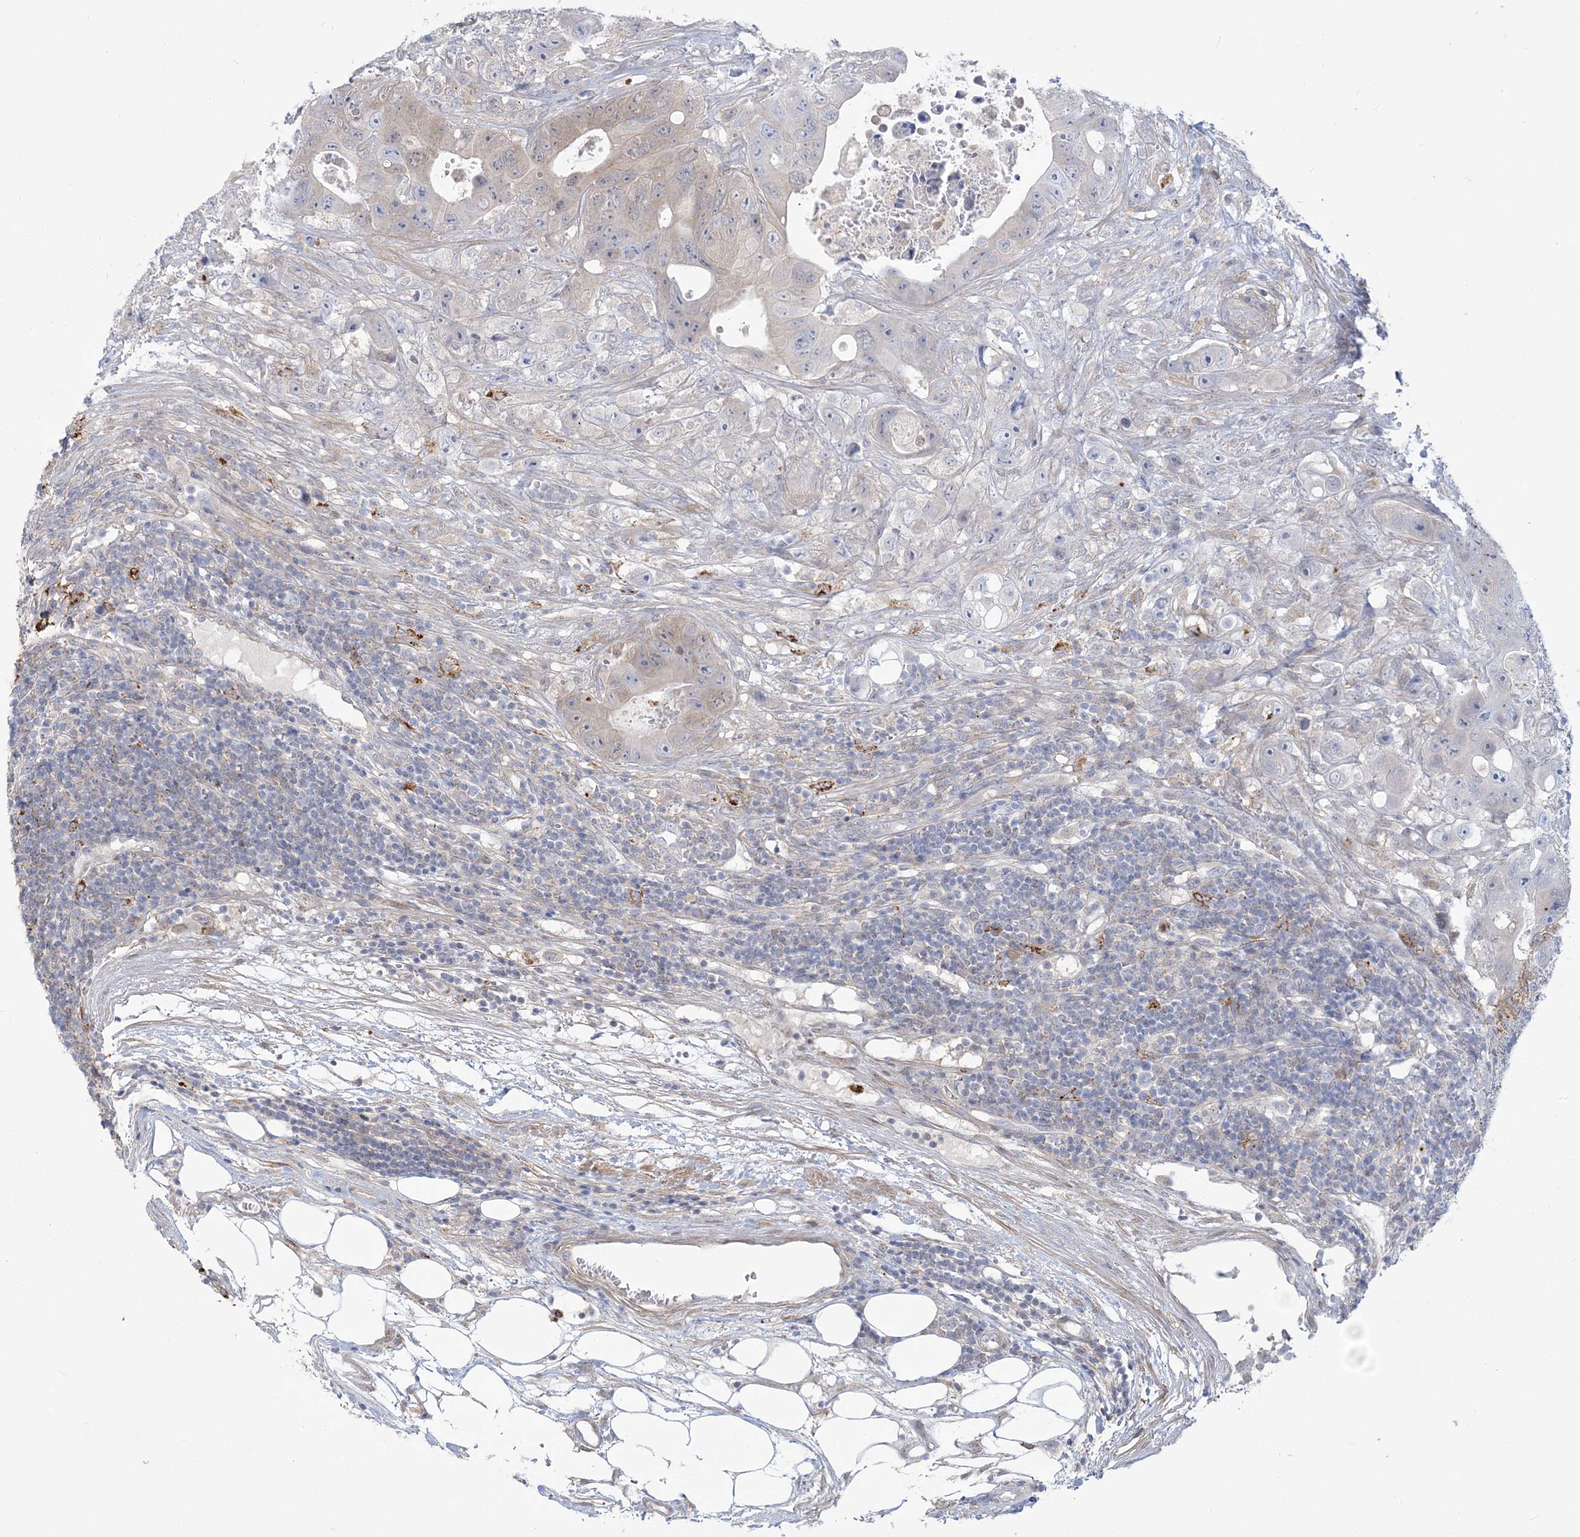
{"staining": {"intensity": "weak", "quantity": "<25%", "location": "cytoplasmic/membranous"}, "tissue": "colorectal cancer", "cell_type": "Tumor cells", "image_type": "cancer", "snomed": [{"axis": "morphology", "description": "Adenocarcinoma, NOS"}, {"axis": "topography", "description": "Colon"}], "caption": "A micrograph of human colorectal cancer is negative for staining in tumor cells. (Immunohistochemistry, brightfield microscopy, high magnification).", "gene": "HAAO", "patient": {"sex": "female", "age": 46}}